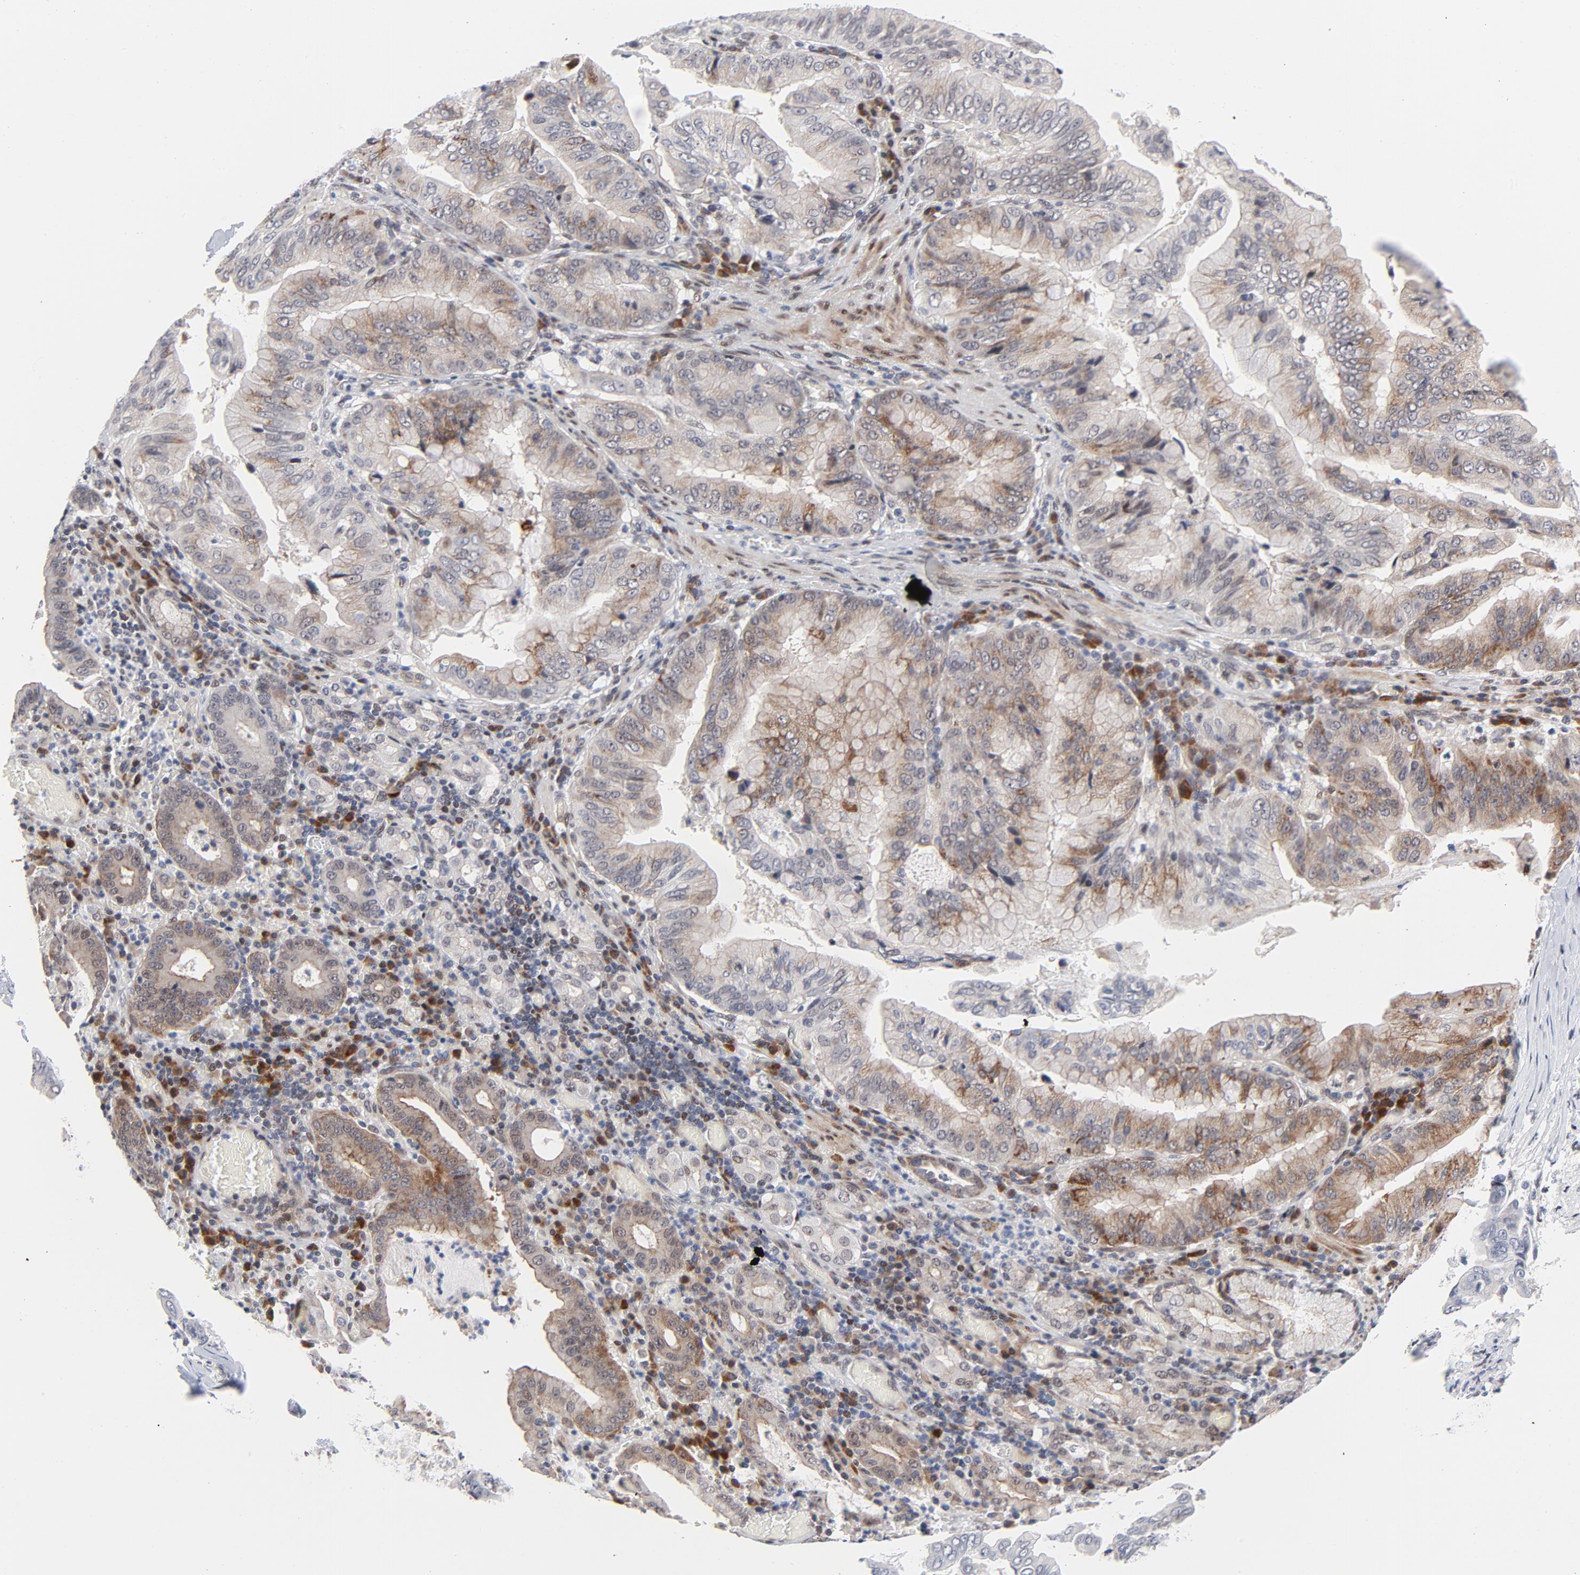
{"staining": {"intensity": "weak", "quantity": "25%-75%", "location": "cytoplasmic/membranous"}, "tissue": "stomach cancer", "cell_type": "Tumor cells", "image_type": "cancer", "snomed": [{"axis": "morphology", "description": "Adenocarcinoma, NOS"}, {"axis": "topography", "description": "Stomach, upper"}], "caption": "A micrograph of adenocarcinoma (stomach) stained for a protein displays weak cytoplasmic/membranous brown staining in tumor cells. Nuclei are stained in blue.", "gene": "NFIC", "patient": {"sex": "male", "age": 80}}